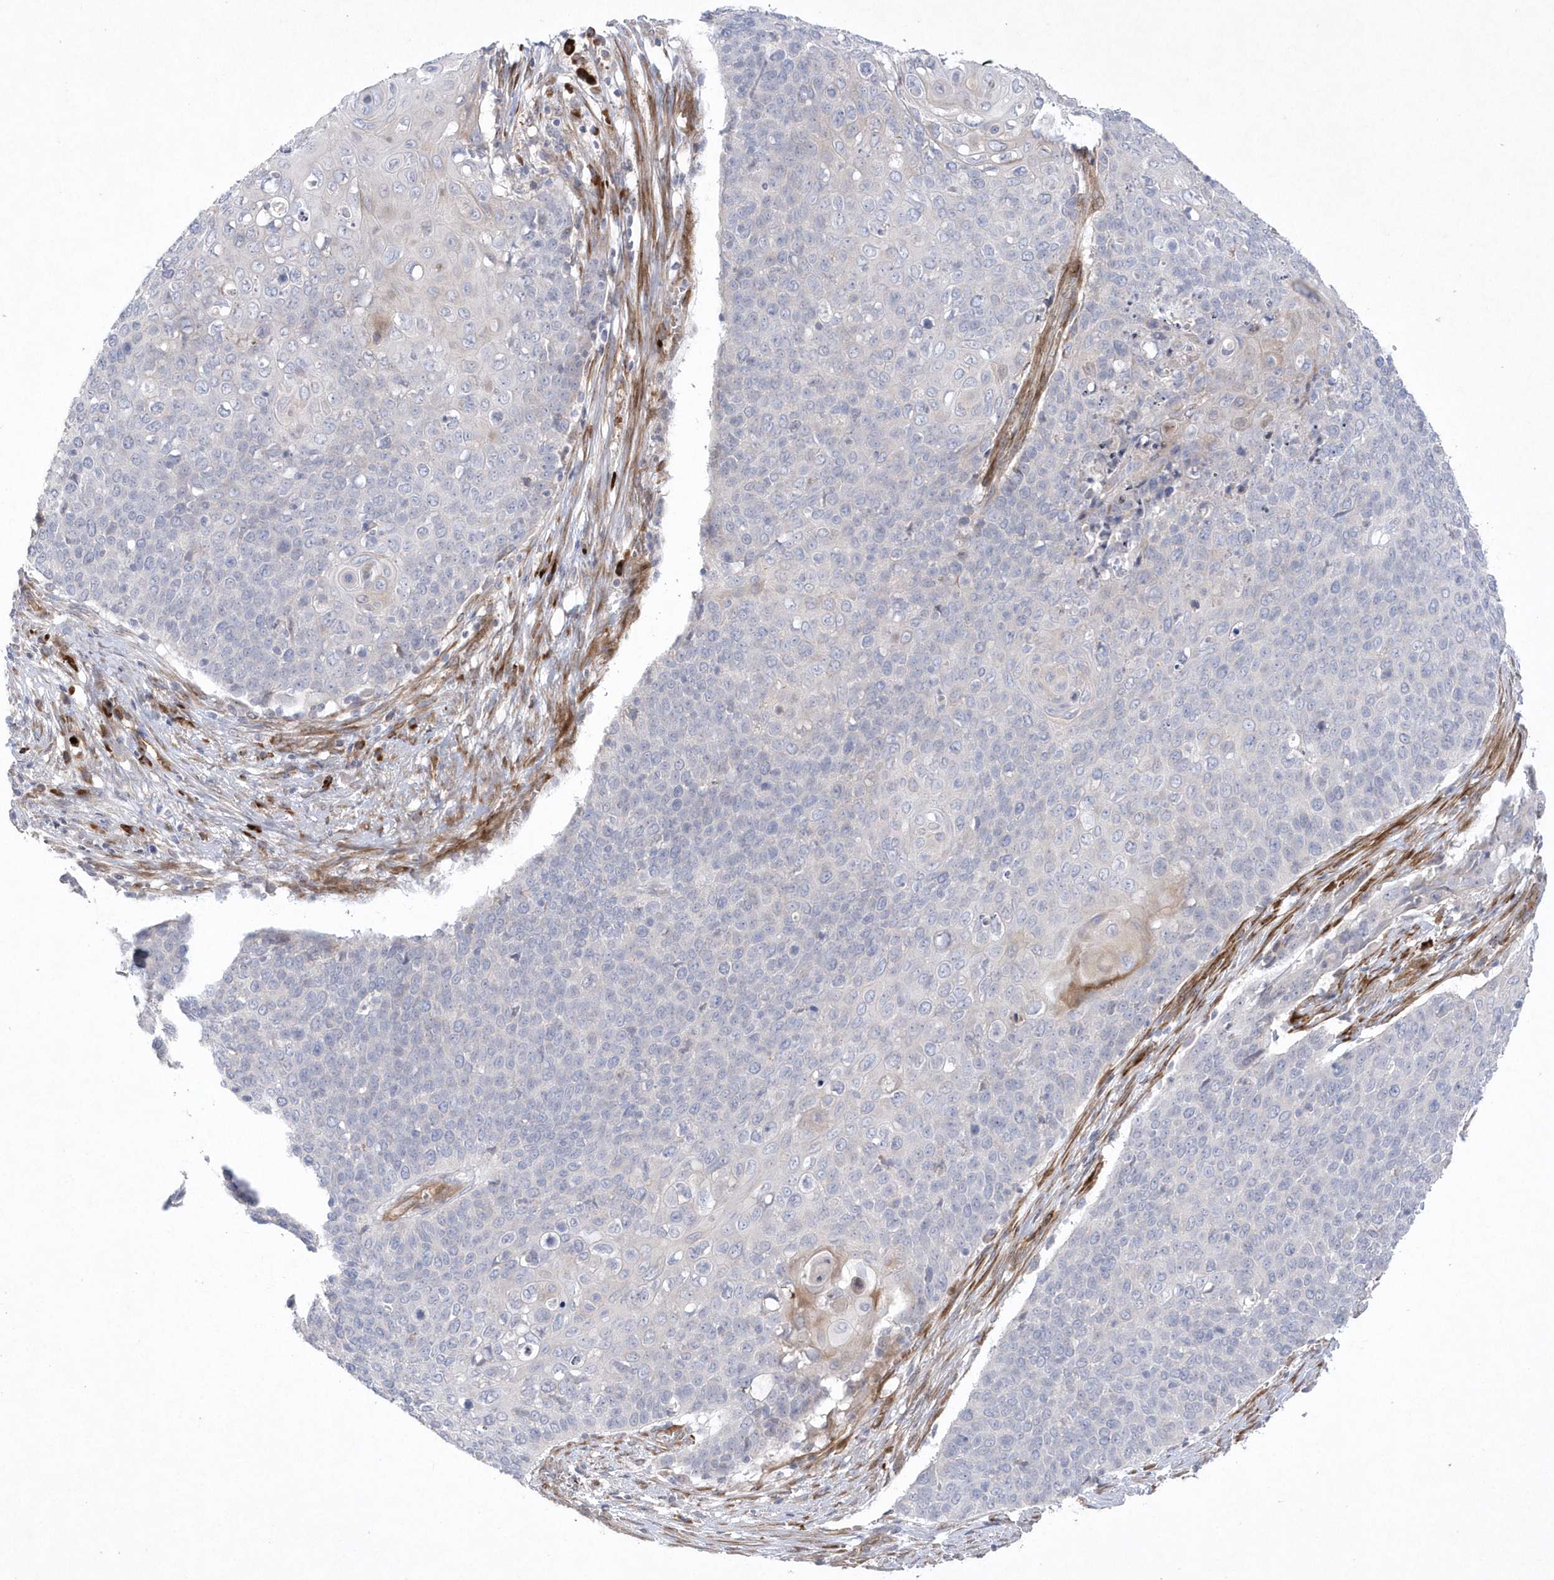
{"staining": {"intensity": "negative", "quantity": "none", "location": "none"}, "tissue": "cervical cancer", "cell_type": "Tumor cells", "image_type": "cancer", "snomed": [{"axis": "morphology", "description": "Squamous cell carcinoma, NOS"}, {"axis": "topography", "description": "Cervix"}], "caption": "Human squamous cell carcinoma (cervical) stained for a protein using immunohistochemistry exhibits no positivity in tumor cells.", "gene": "TMEM132B", "patient": {"sex": "female", "age": 39}}